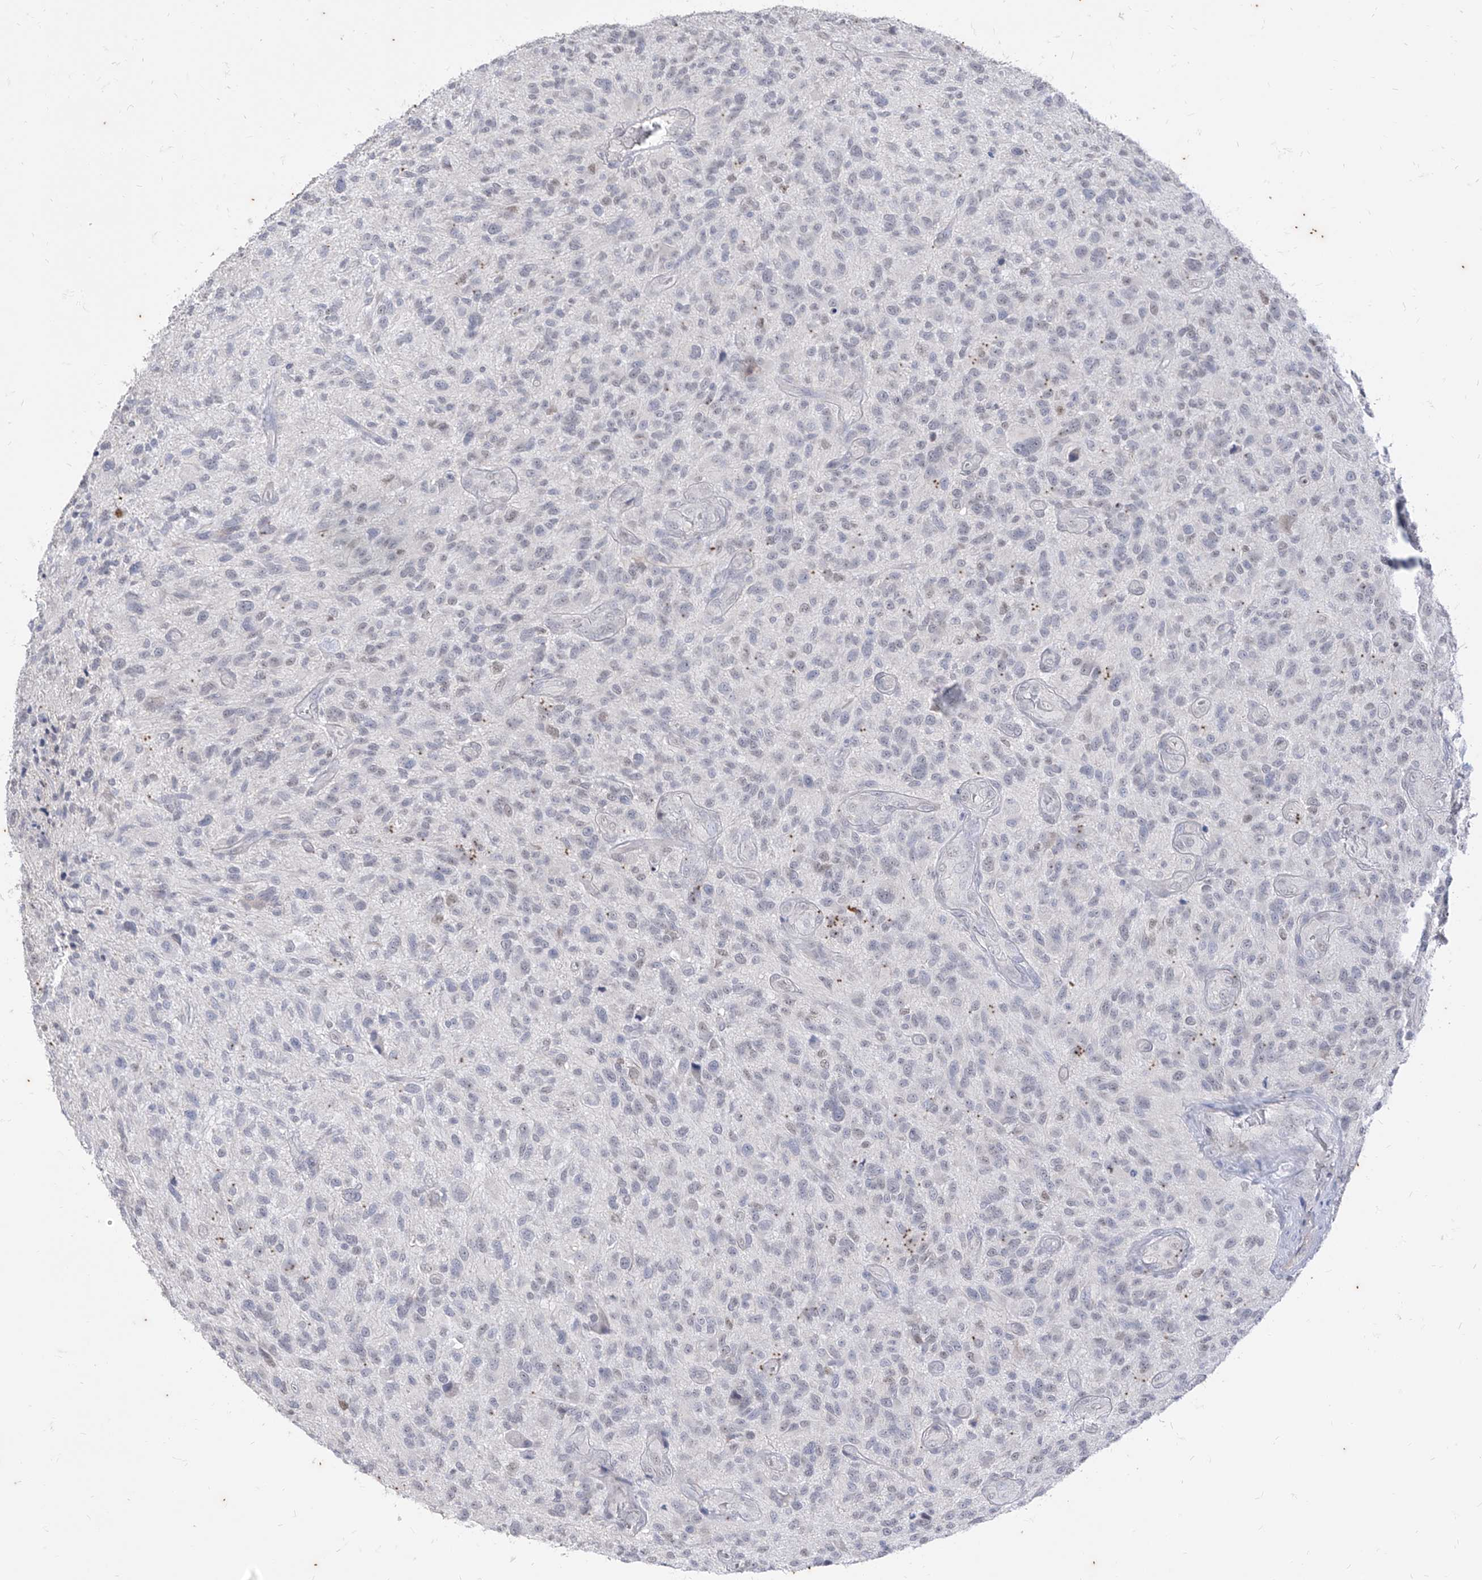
{"staining": {"intensity": "negative", "quantity": "none", "location": "none"}, "tissue": "glioma", "cell_type": "Tumor cells", "image_type": "cancer", "snomed": [{"axis": "morphology", "description": "Glioma, malignant, High grade"}, {"axis": "topography", "description": "Brain"}], "caption": "Human glioma stained for a protein using immunohistochemistry (IHC) displays no positivity in tumor cells.", "gene": "PHF20L1", "patient": {"sex": "male", "age": 47}}